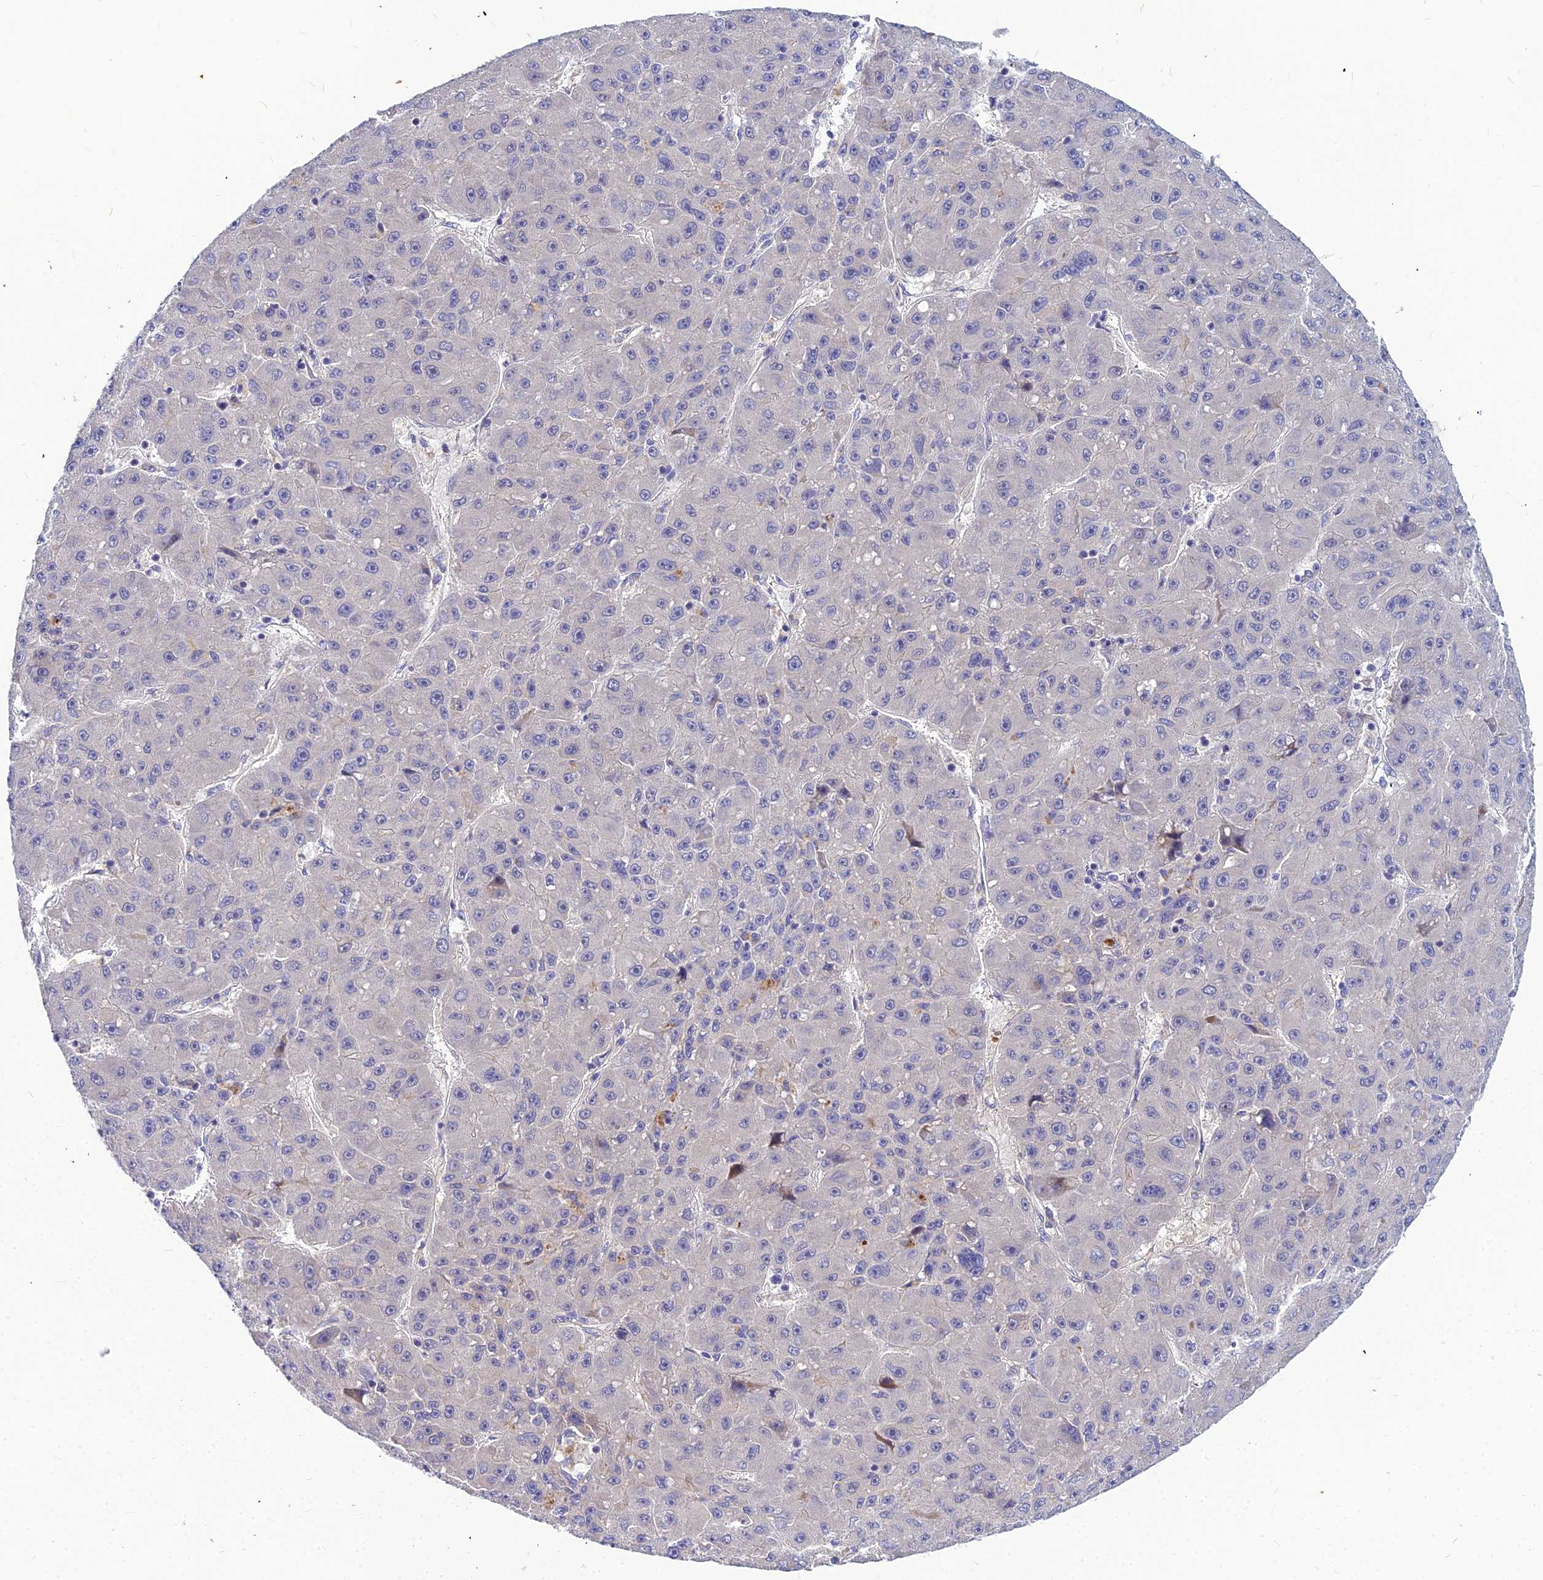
{"staining": {"intensity": "negative", "quantity": "none", "location": "none"}, "tissue": "liver cancer", "cell_type": "Tumor cells", "image_type": "cancer", "snomed": [{"axis": "morphology", "description": "Carcinoma, Hepatocellular, NOS"}, {"axis": "topography", "description": "Liver"}], "caption": "Immunohistochemistry of human liver hepatocellular carcinoma demonstrates no staining in tumor cells. The staining is performed using DAB (3,3'-diaminobenzidine) brown chromogen with nuclei counter-stained in using hematoxylin.", "gene": "DMRTA1", "patient": {"sex": "male", "age": 67}}